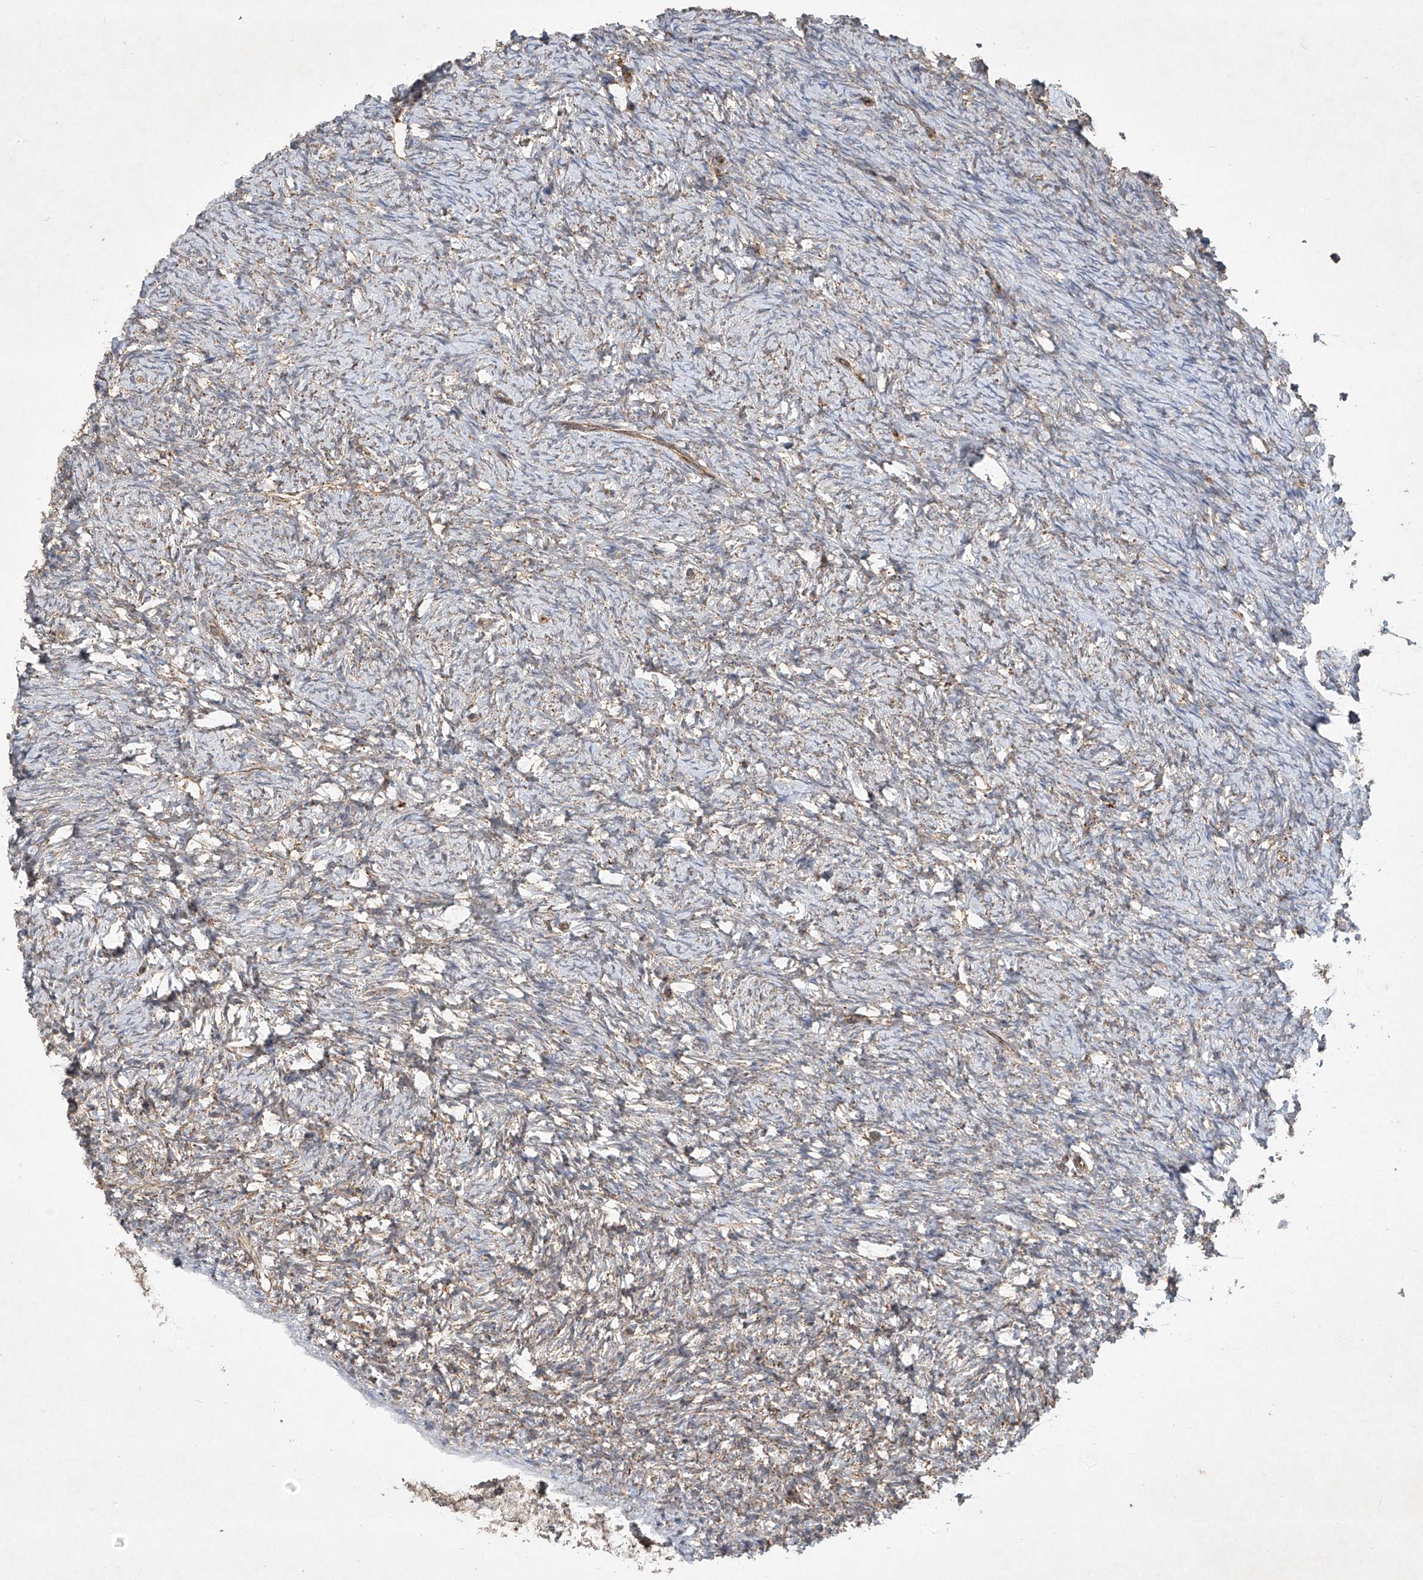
{"staining": {"intensity": "moderate", "quantity": ">75%", "location": "cytoplasmic/membranous"}, "tissue": "ovary", "cell_type": "Follicle cells", "image_type": "normal", "snomed": [{"axis": "morphology", "description": "Normal tissue, NOS"}, {"axis": "morphology", "description": "Cyst, NOS"}, {"axis": "topography", "description": "Ovary"}], "caption": "This is a photomicrograph of IHC staining of benign ovary, which shows moderate expression in the cytoplasmic/membranous of follicle cells.", "gene": "UQCC1", "patient": {"sex": "female", "age": 33}}